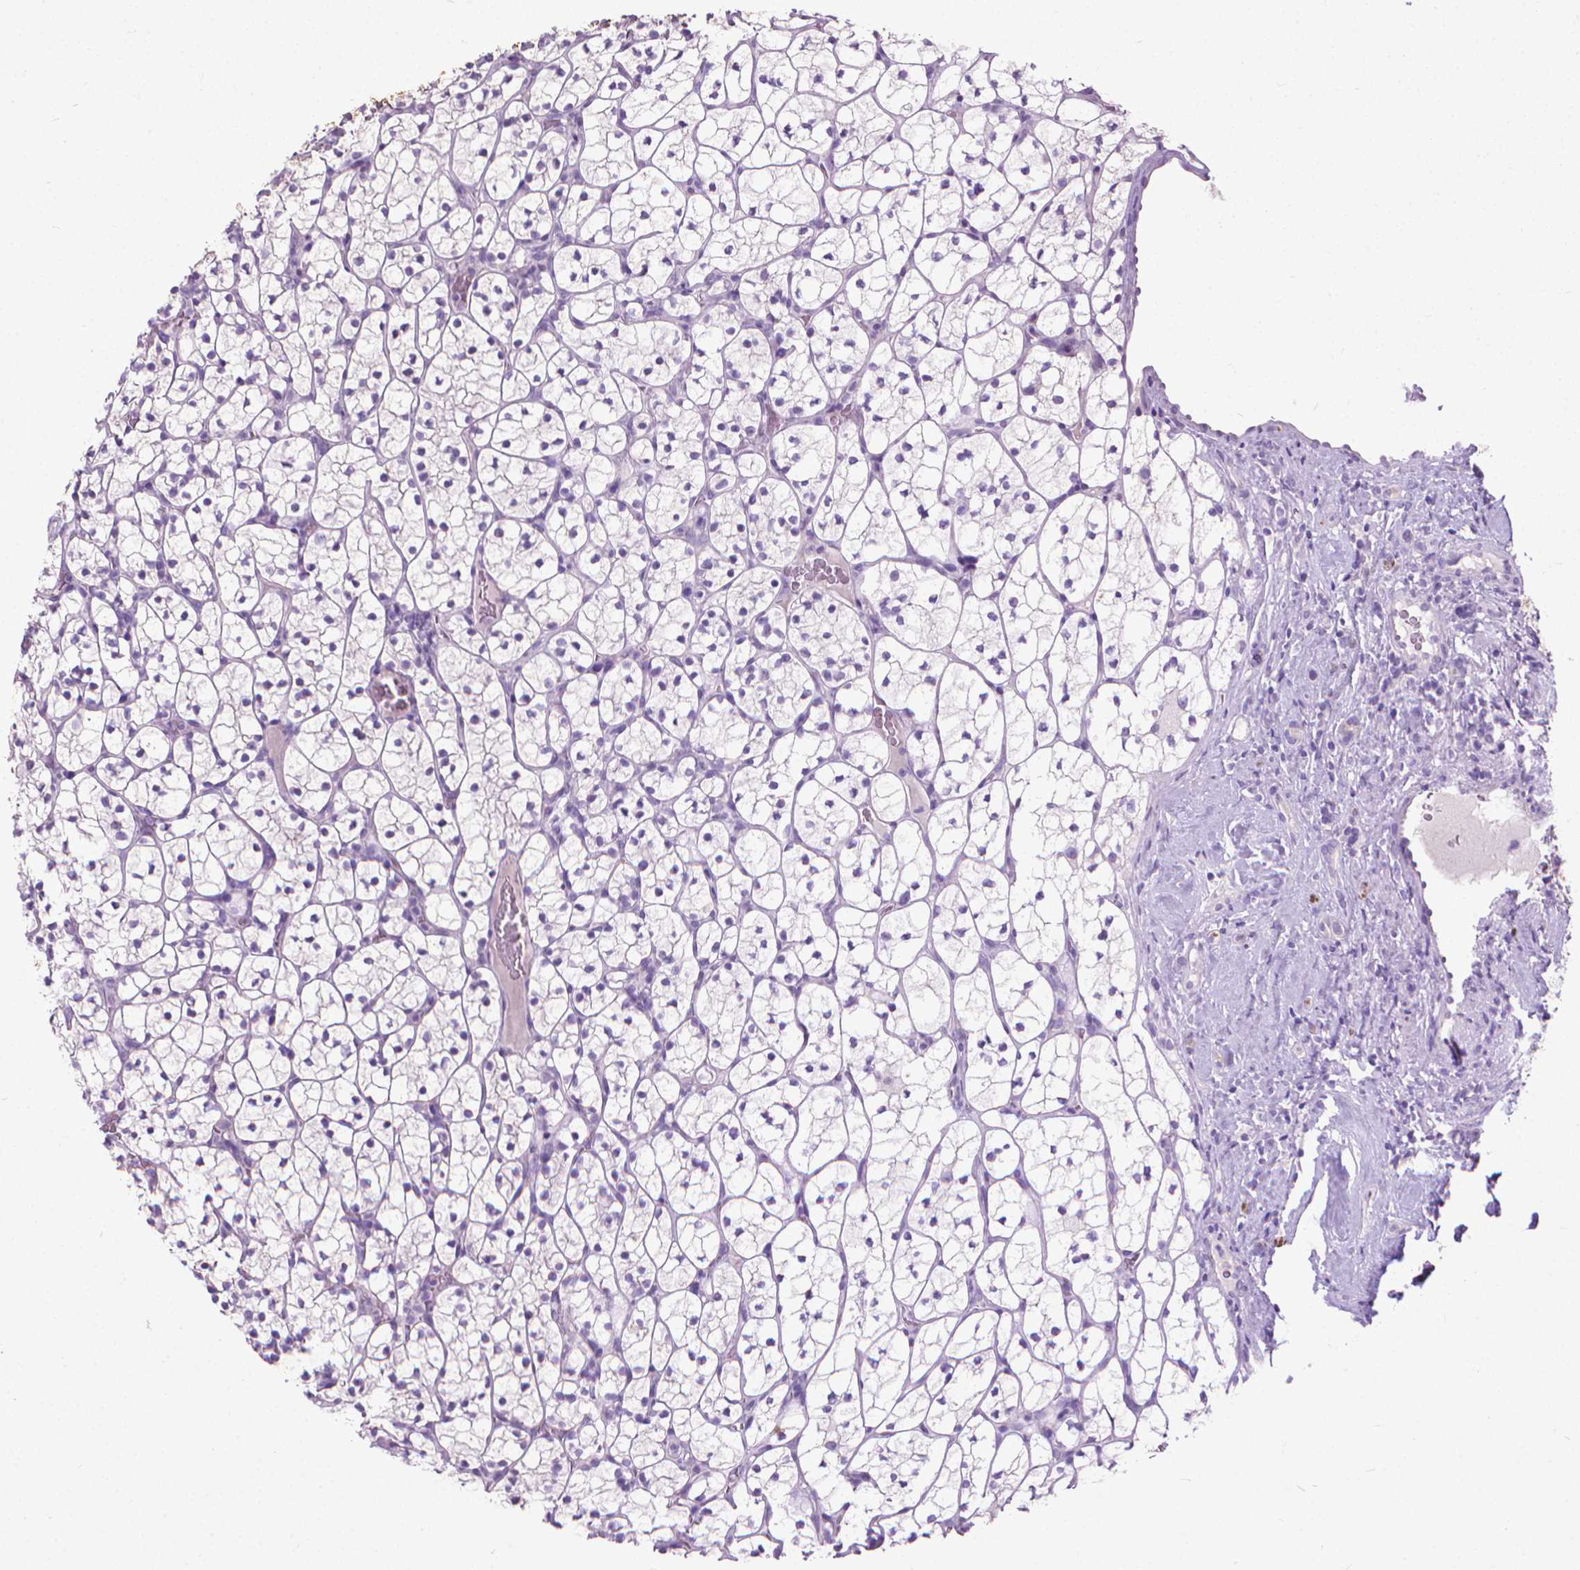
{"staining": {"intensity": "negative", "quantity": "none", "location": "none"}, "tissue": "renal cancer", "cell_type": "Tumor cells", "image_type": "cancer", "snomed": [{"axis": "morphology", "description": "Adenocarcinoma, NOS"}, {"axis": "topography", "description": "Kidney"}], "caption": "High power microscopy image of an IHC photomicrograph of renal adenocarcinoma, revealing no significant expression in tumor cells.", "gene": "KRT5", "patient": {"sex": "female", "age": 89}}